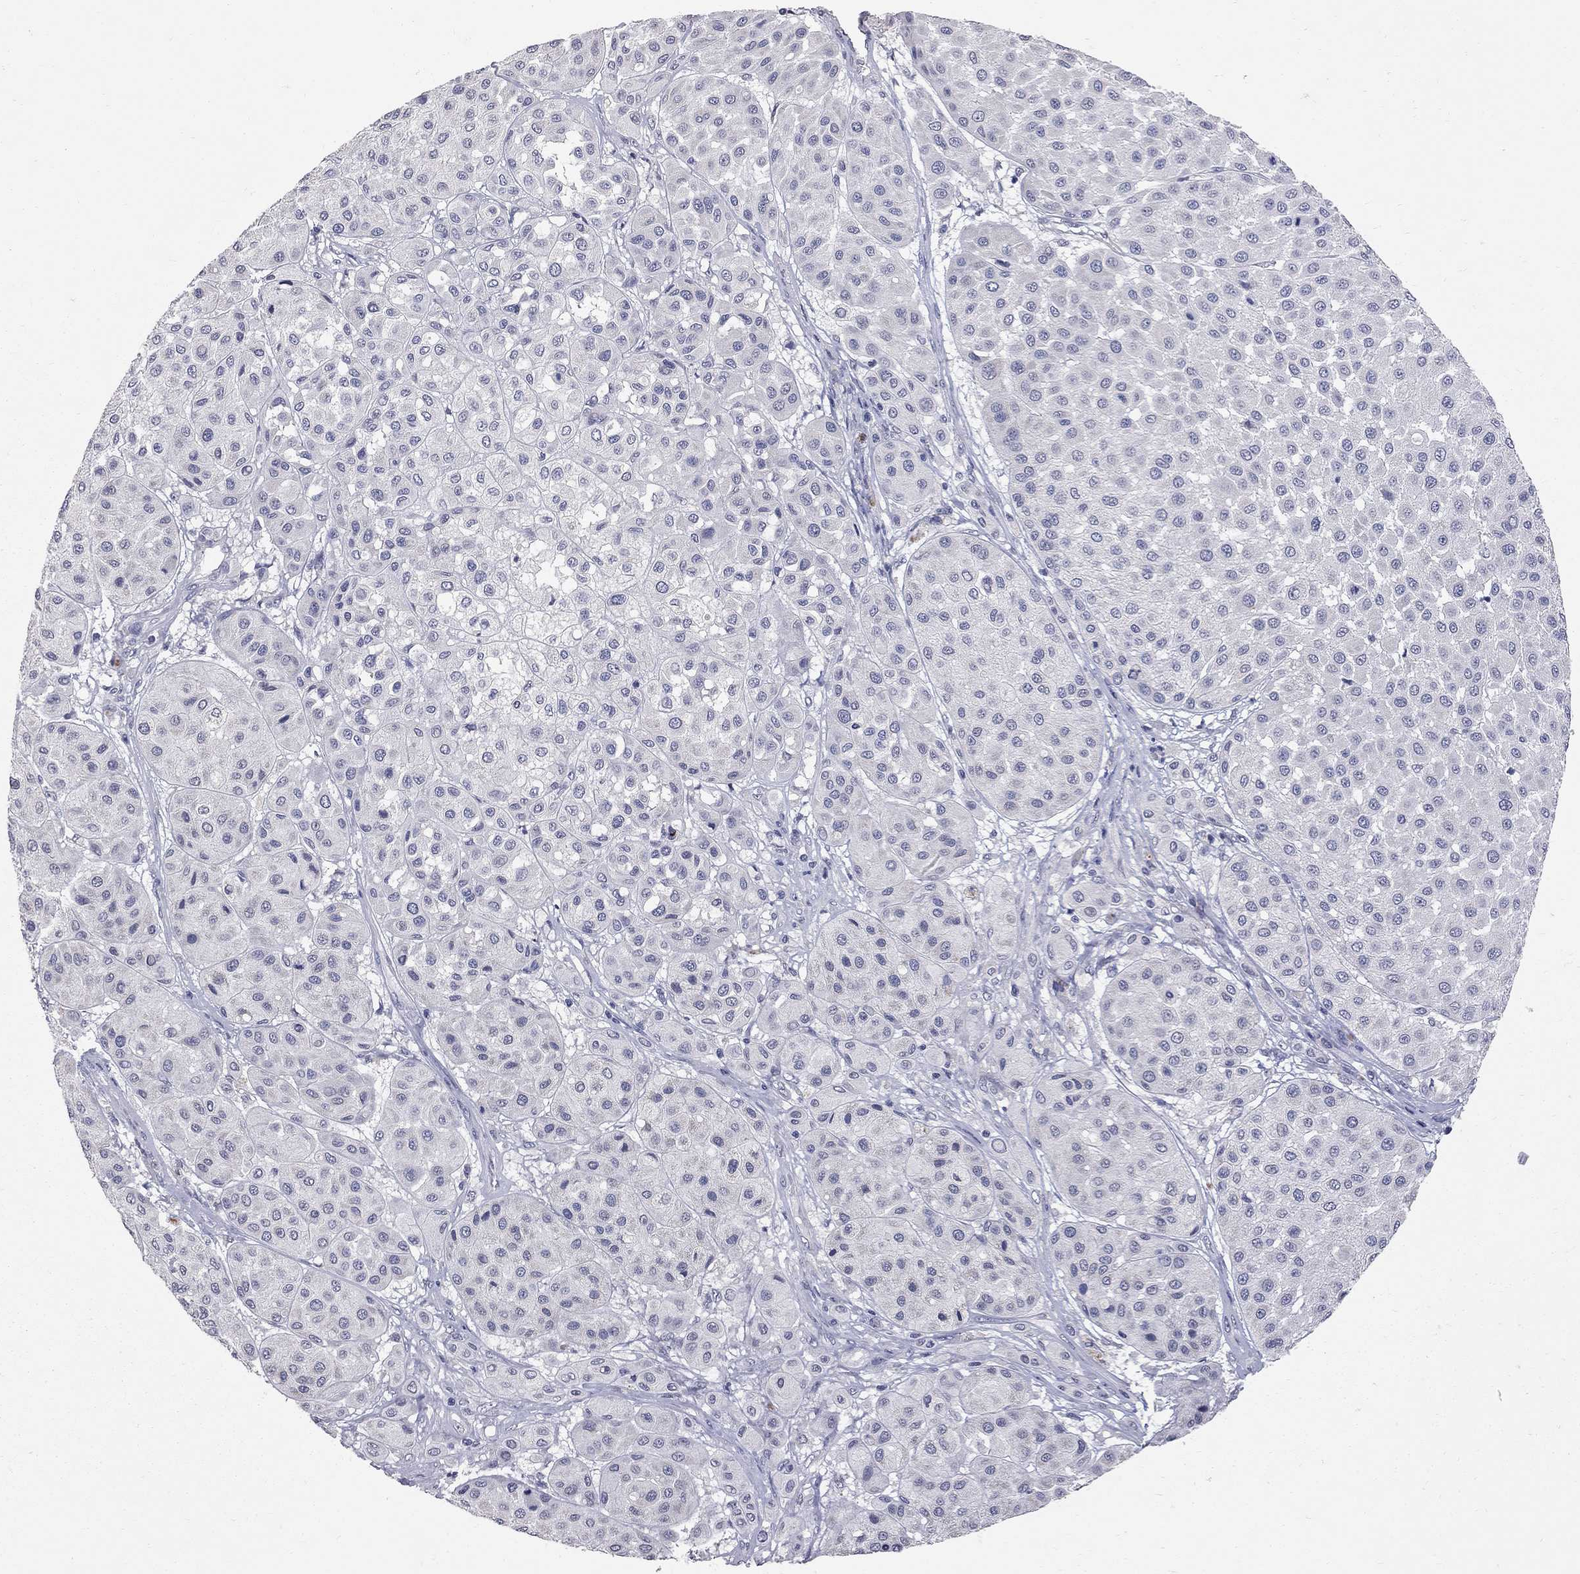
{"staining": {"intensity": "negative", "quantity": "none", "location": "none"}, "tissue": "melanoma", "cell_type": "Tumor cells", "image_type": "cancer", "snomed": [{"axis": "morphology", "description": "Malignant melanoma, Metastatic site"}, {"axis": "topography", "description": "Smooth muscle"}], "caption": "Immunohistochemical staining of human malignant melanoma (metastatic site) shows no significant expression in tumor cells.", "gene": "NOS2", "patient": {"sex": "male", "age": 41}}